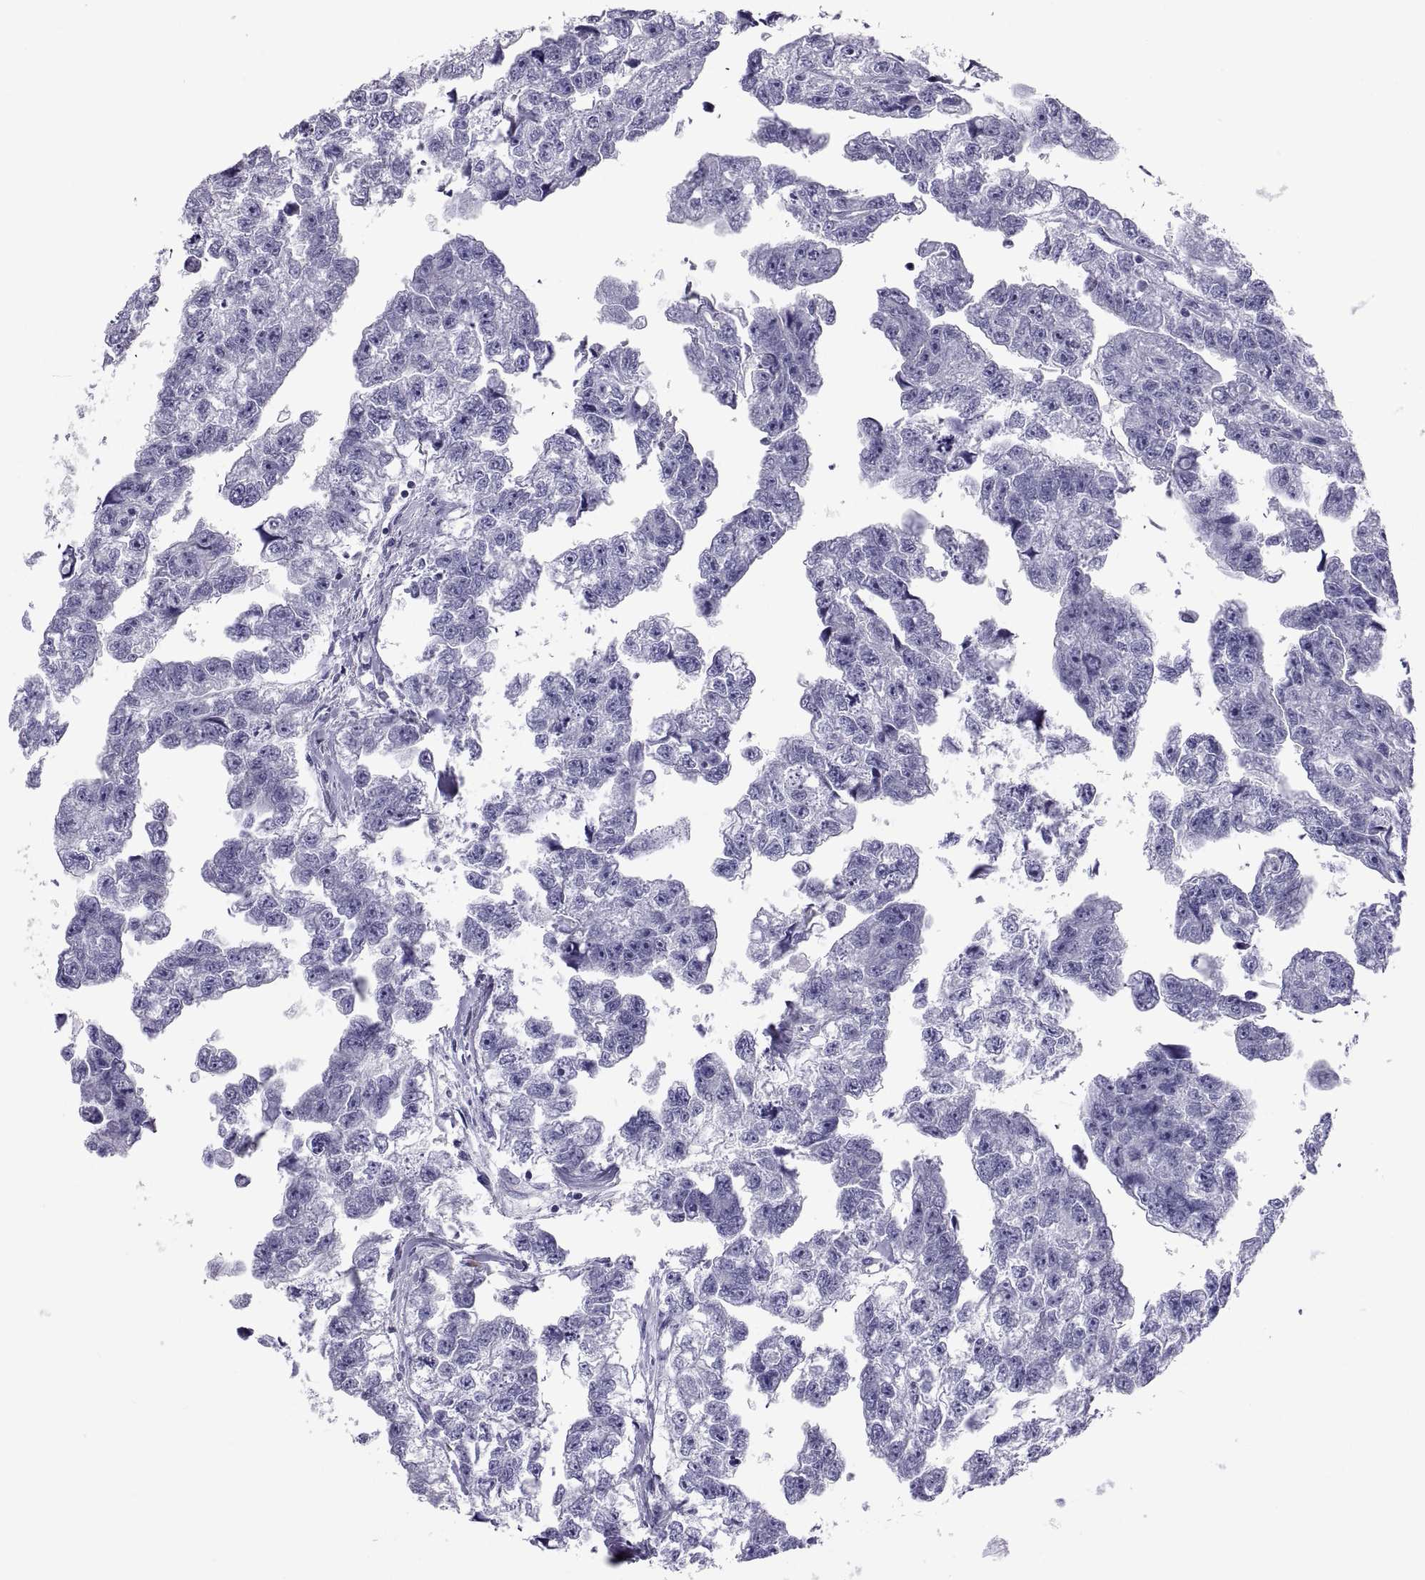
{"staining": {"intensity": "negative", "quantity": "none", "location": "none"}, "tissue": "testis cancer", "cell_type": "Tumor cells", "image_type": "cancer", "snomed": [{"axis": "morphology", "description": "Carcinoma, Embryonal, NOS"}, {"axis": "morphology", "description": "Teratoma, malignant, NOS"}, {"axis": "topography", "description": "Testis"}], "caption": "Tumor cells show no significant protein staining in testis cancer.", "gene": "RNASE12", "patient": {"sex": "male", "age": 44}}